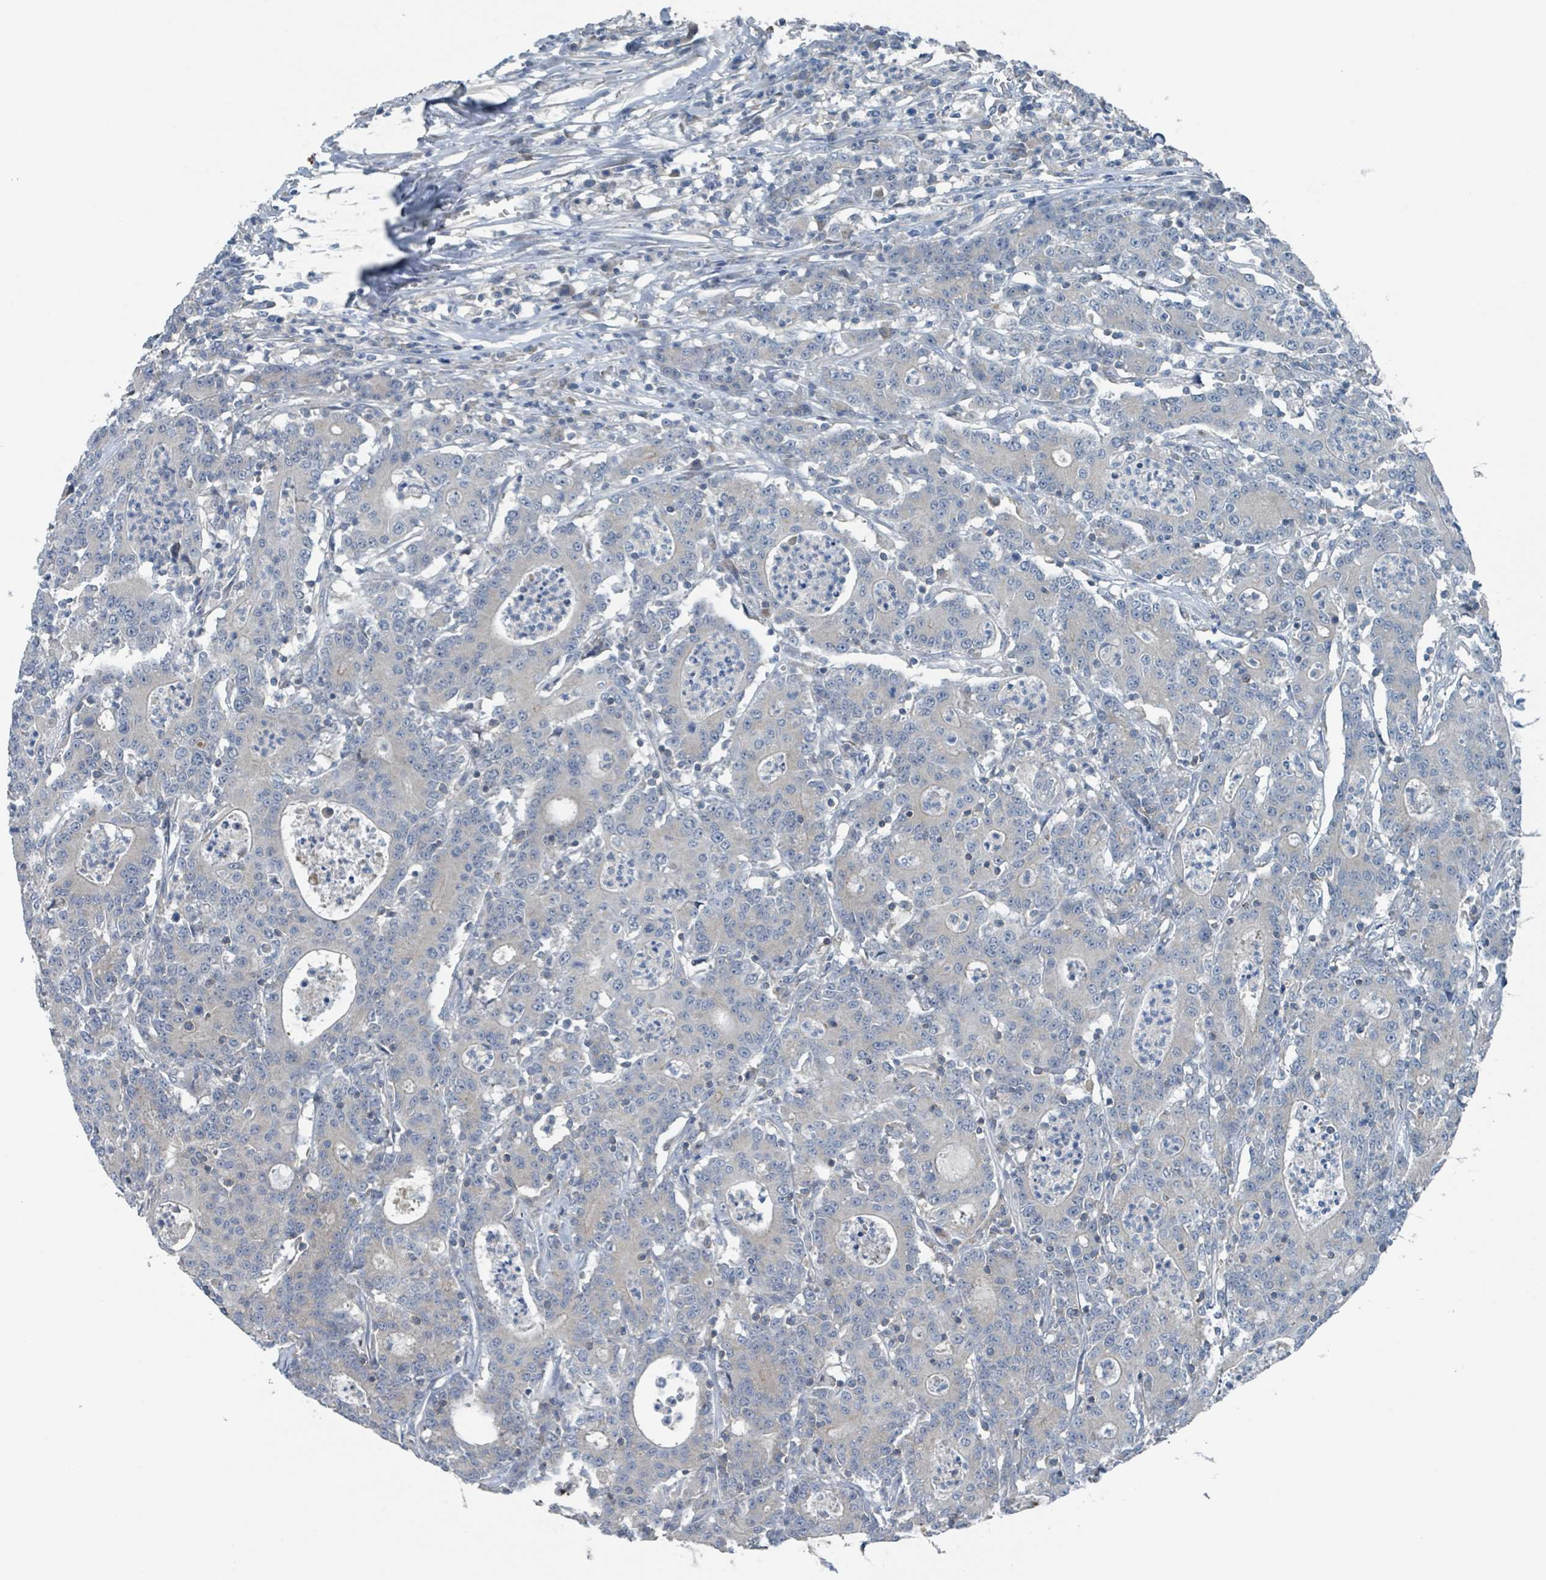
{"staining": {"intensity": "negative", "quantity": "none", "location": "none"}, "tissue": "colorectal cancer", "cell_type": "Tumor cells", "image_type": "cancer", "snomed": [{"axis": "morphology", "description": "Adenocarcinoma, NOS"}, {"axis": "topography", "description": "Colon"}], "caption": "Tumor cells show no significant protein positivity in colorectal cancer (adenocarcinoma).", "gene": "ACBD4", "patient": {"sex": "male", "age": 83}}